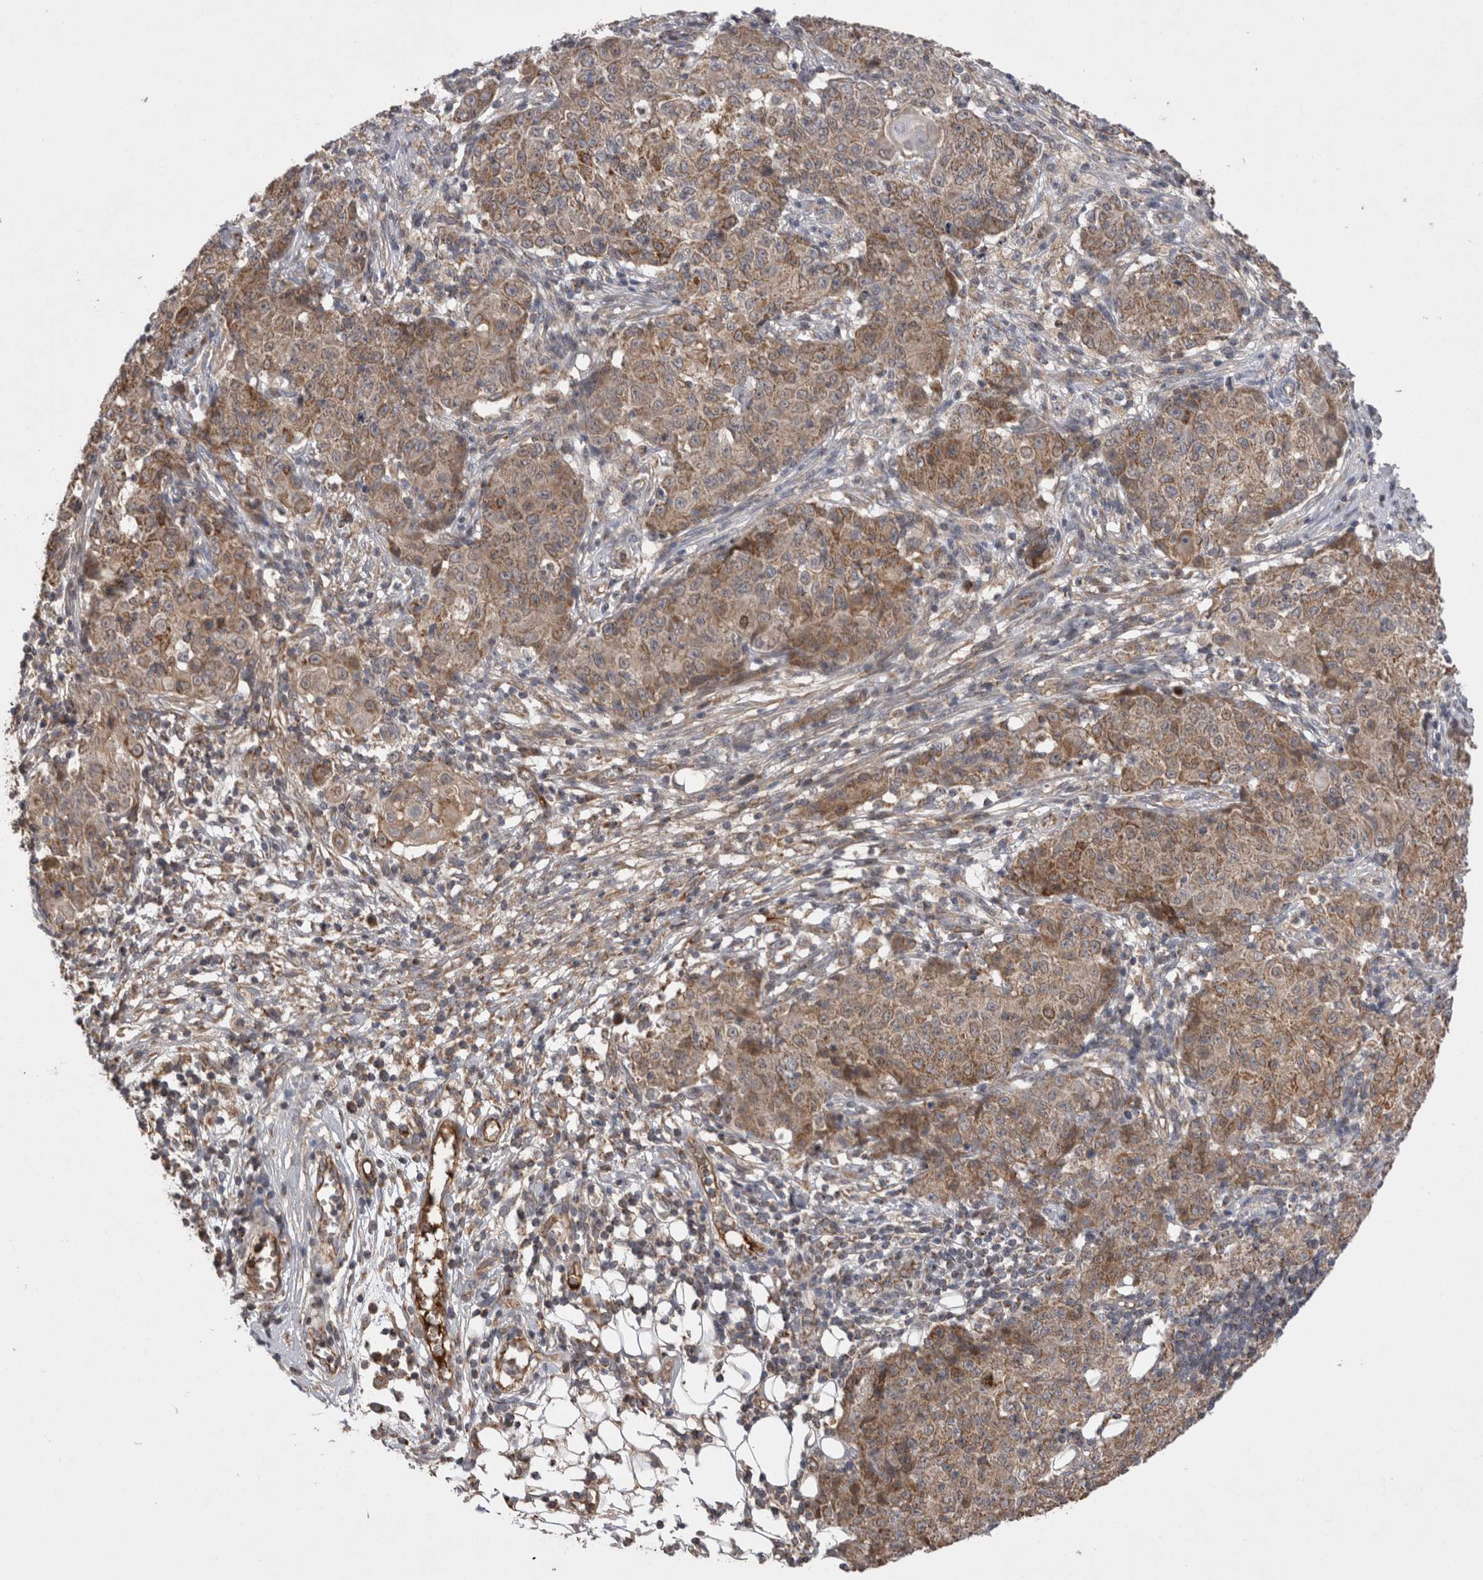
{"staining": {"intensity": "moderate", "quantity": ">75%", "location": "cytoplasmic/membranous"}, "tissue": "ovarian cancer", "cell_type": "Tumor cells", "image_type": "cancer", "snomed": [{"axis": "morphology", "description": "Carcinoma, endometroid"}, {"axis": "topography", "description": "Ovary"}], "caption": "Tumor cells display medium levels of moderate cytoplasmic/membranous expression in about >75% of cells in ovarian endometroid carcinoma.", "gene": "DARS2", "patient": {"sex": "female", "age": 42}}